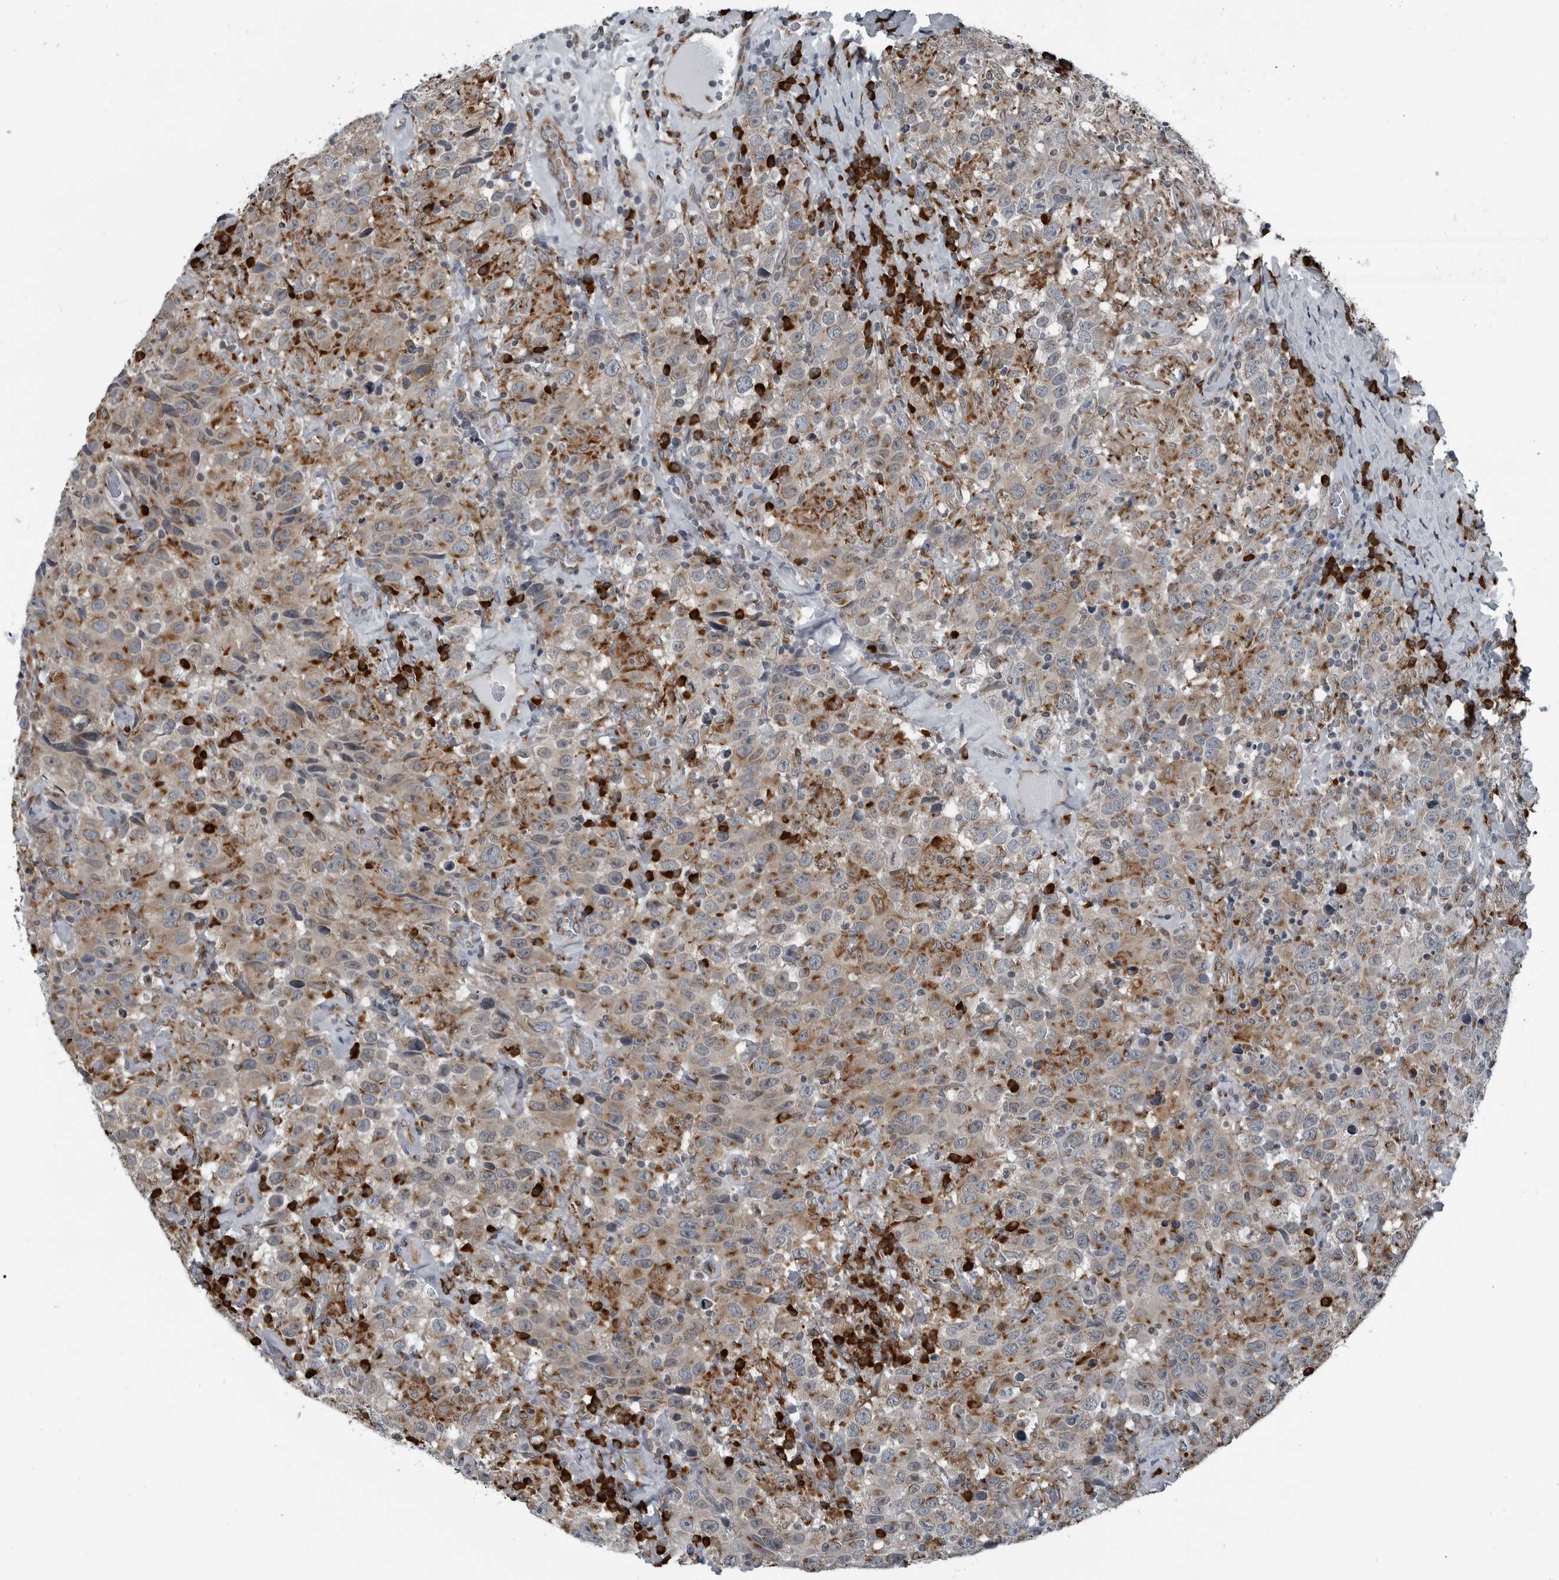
{"staining": {"intensity": "moderate", "quantity": "25%-75%", "location": "cytoplasmic/membranous"}, "tissue": "testis cancer", "cell_type": "Tumor cells", "image_type": "cancer", "snomed": [{"axis": "morphology", "description": "Seminoma, NOS"}, {"axis": "topography", "description": "Testis"}], "caption": "Testis cancer (seminoma) stained for a protein (brown) displays moderate cytoplasmic/membranous positive positivity in approximately 25%-75% of tumor cells.", "gene": "CEP85", "patient": {"sex": "male", "age": 41}}